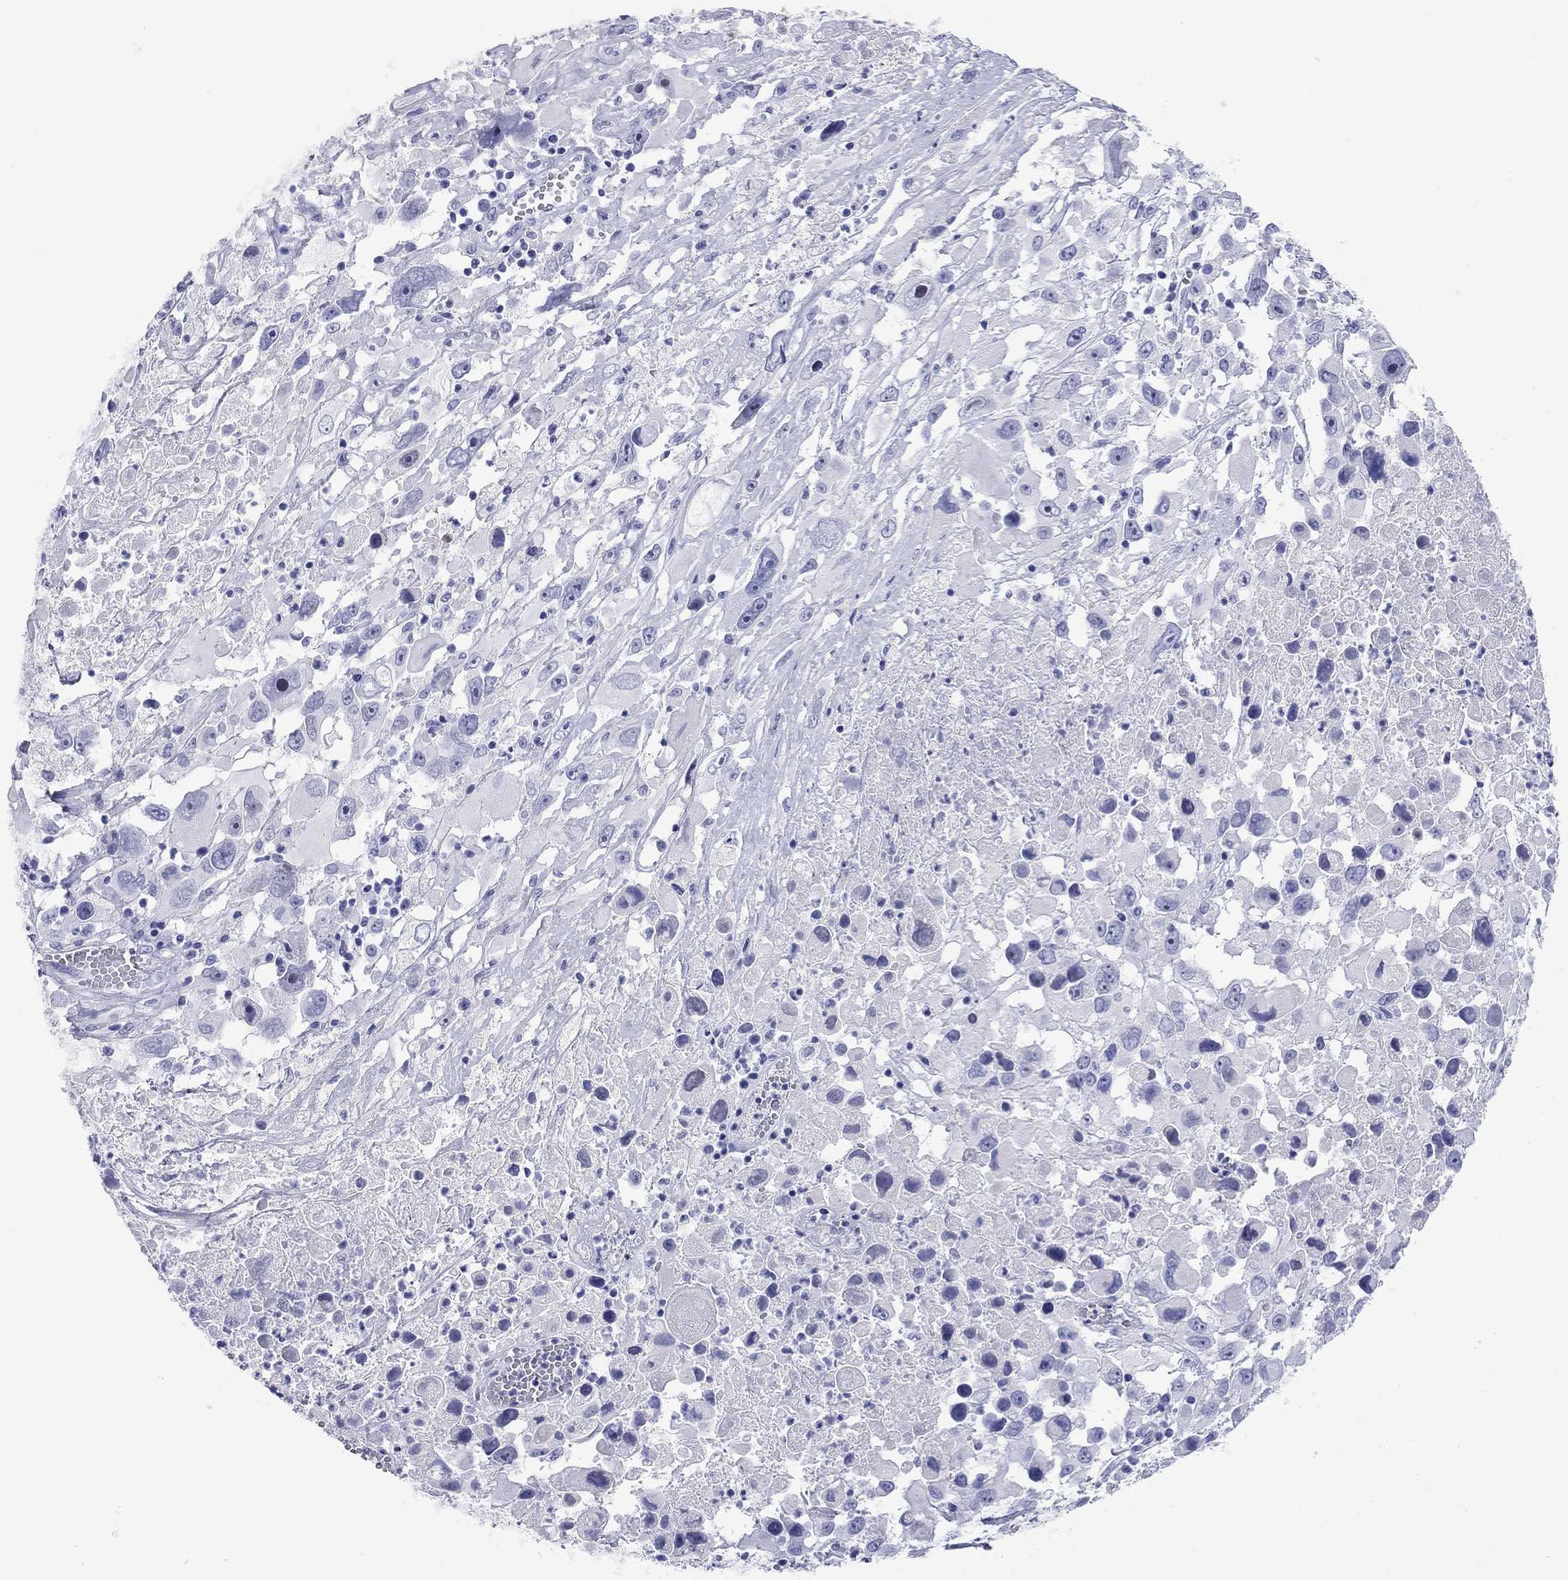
{"staining": {"intensity": "negative", "quantity": "none", "location": "none"}, "tissue": "melanoma", "cell_type": "Tumor cells", "image_type": "cancer", "snomed": [{"axis": "morphology", "description": "Malignant melanoma, Metastatic site"}, {"axis": "topography", "description": "Soft tissue"}], "caption": "Human malignant melanoma (metastatic site) stained for a protein using immunohistochemistry exhibits no positivity in tumor cells.", "gene": "CMYA5", "patient": {"sex": "male", "age": 50}}